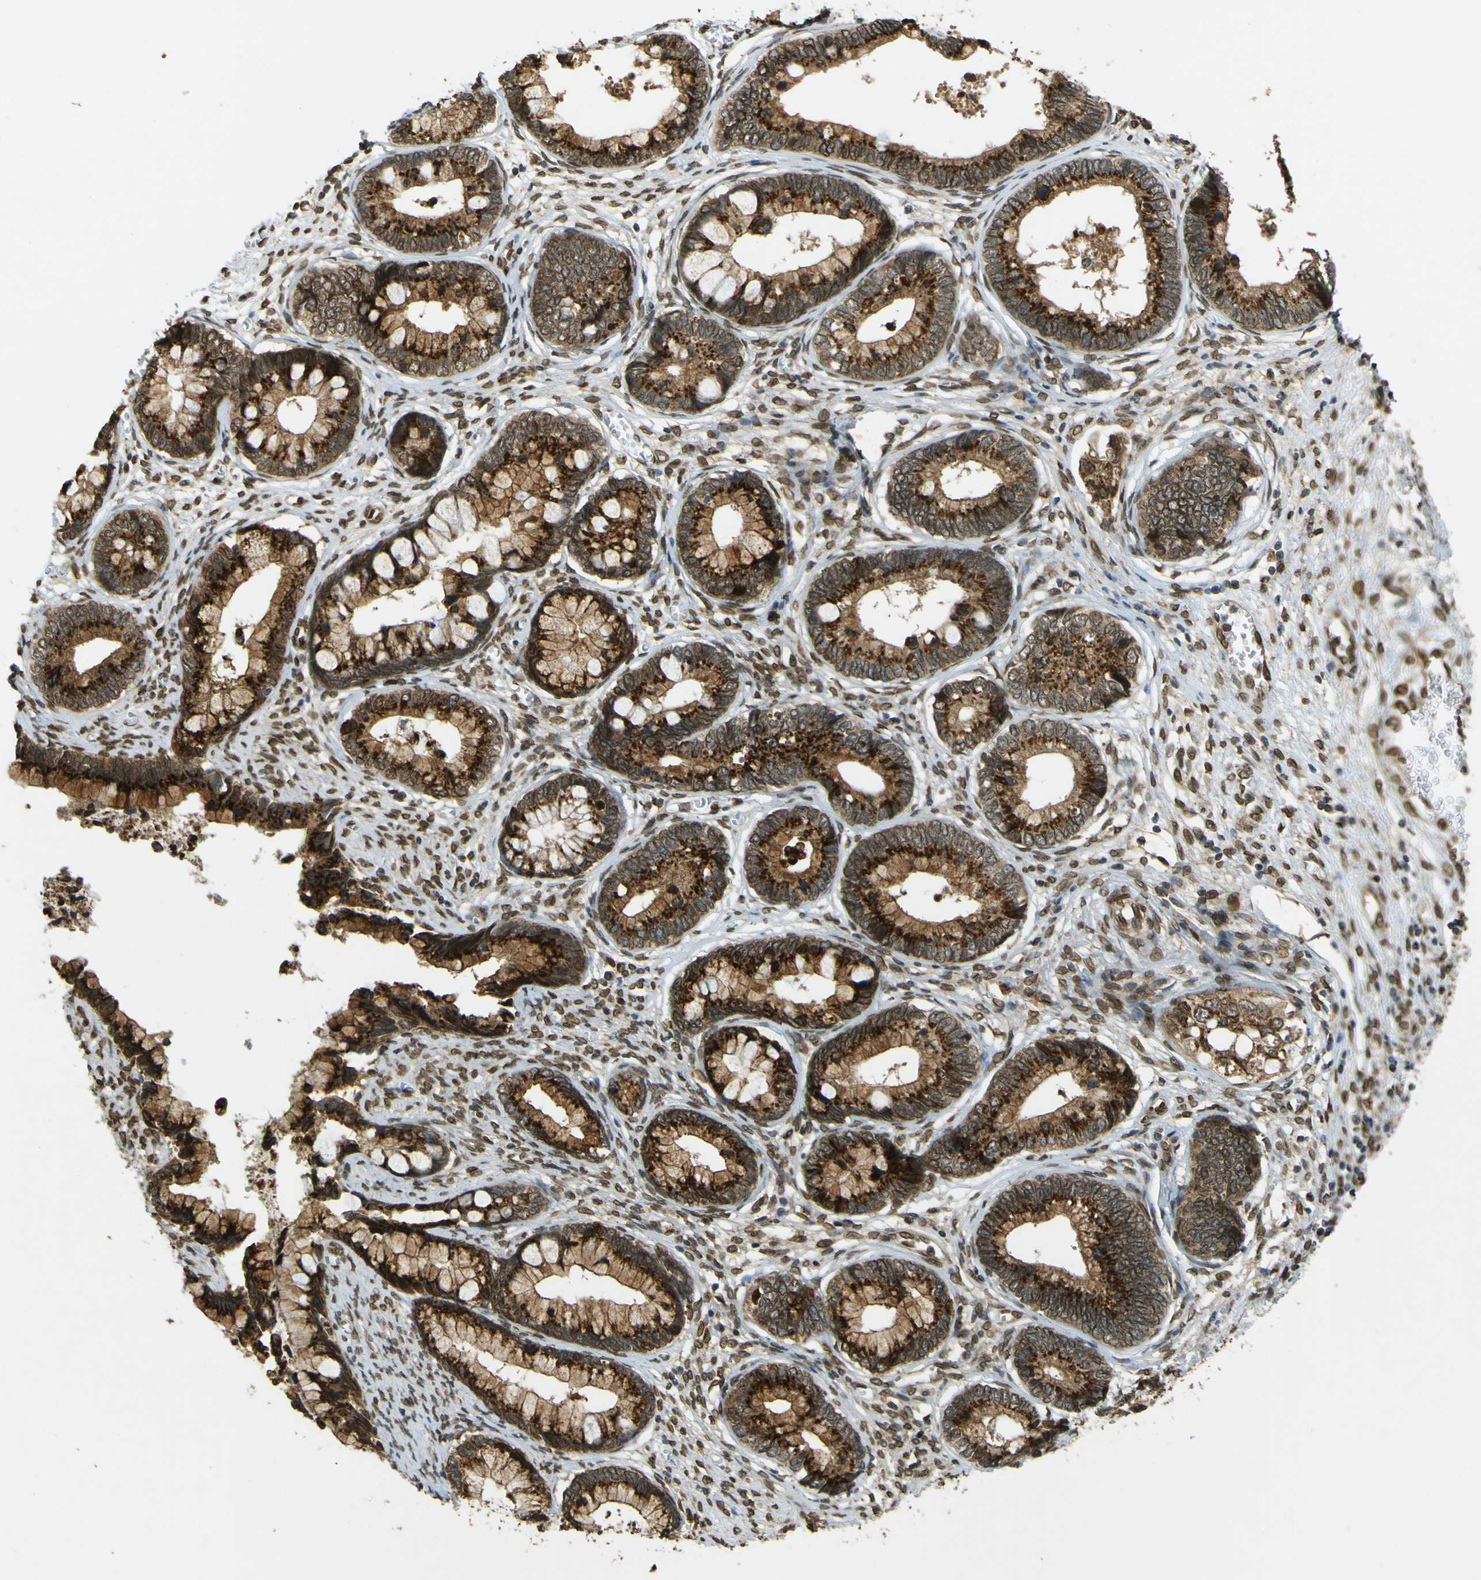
{"staining": {"intensity": "strong", "quantity": ">75%", "location": "cytoplasmic/membranous"}, "tissue": "cervical cancer", "cell_type": "Tumor cells", "image_type": "cancer", "snomed": [{"axis": "morphology", "description": "Adenocarcinoma, NOS"}, {"axis": "topography", "description": "Cervix"}], "caption": "Immunohistochemical staining of cervical adenocarcinoma reveals high levels of strong cytoplasmic/membranous protein expression in about >75% of tumor cells.", "gene": "GALNT1", "patient": {"sex": "female", "age": 44}}